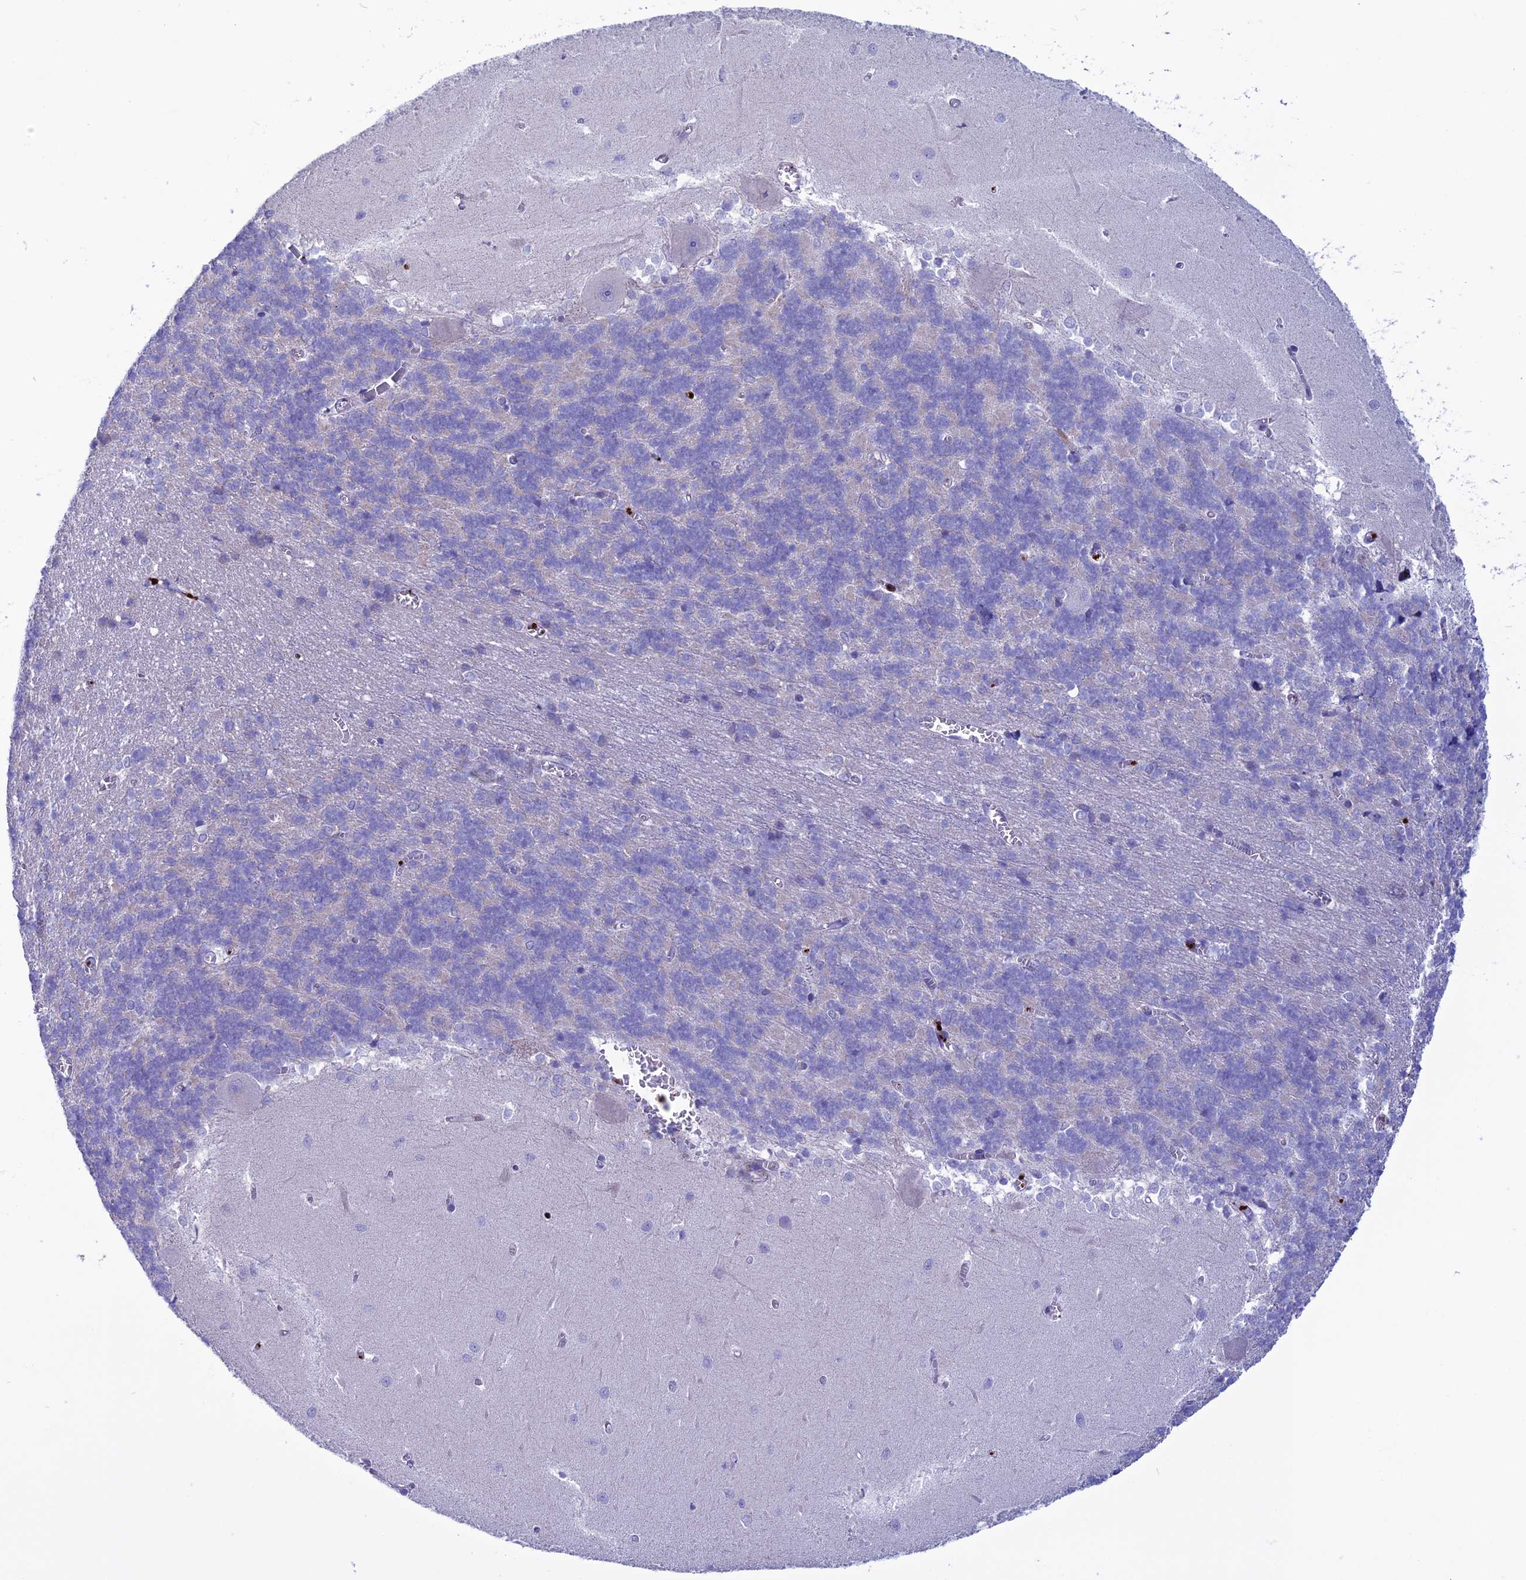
{"staining": {"intensity": "negative", "quantity": "none", "location": "none"}, "tissue": "cerebellum", "cell_type": "Cells in granular layer", "image_type": "normal", "snomed": [{"axis": "morphology", "description": "Normal tissue, NOS"}, {"axis": "topography", "description": "Cerebellum"}], "caption": "Immunohistochemistry (IHC) of normal human cerebellum reveals no staining in cells in granular layer. (DAB immunohistochemistry (IHC), high magnification).", "gene": "C21orf140", "patient": {"sex": "male", "age": 37}}